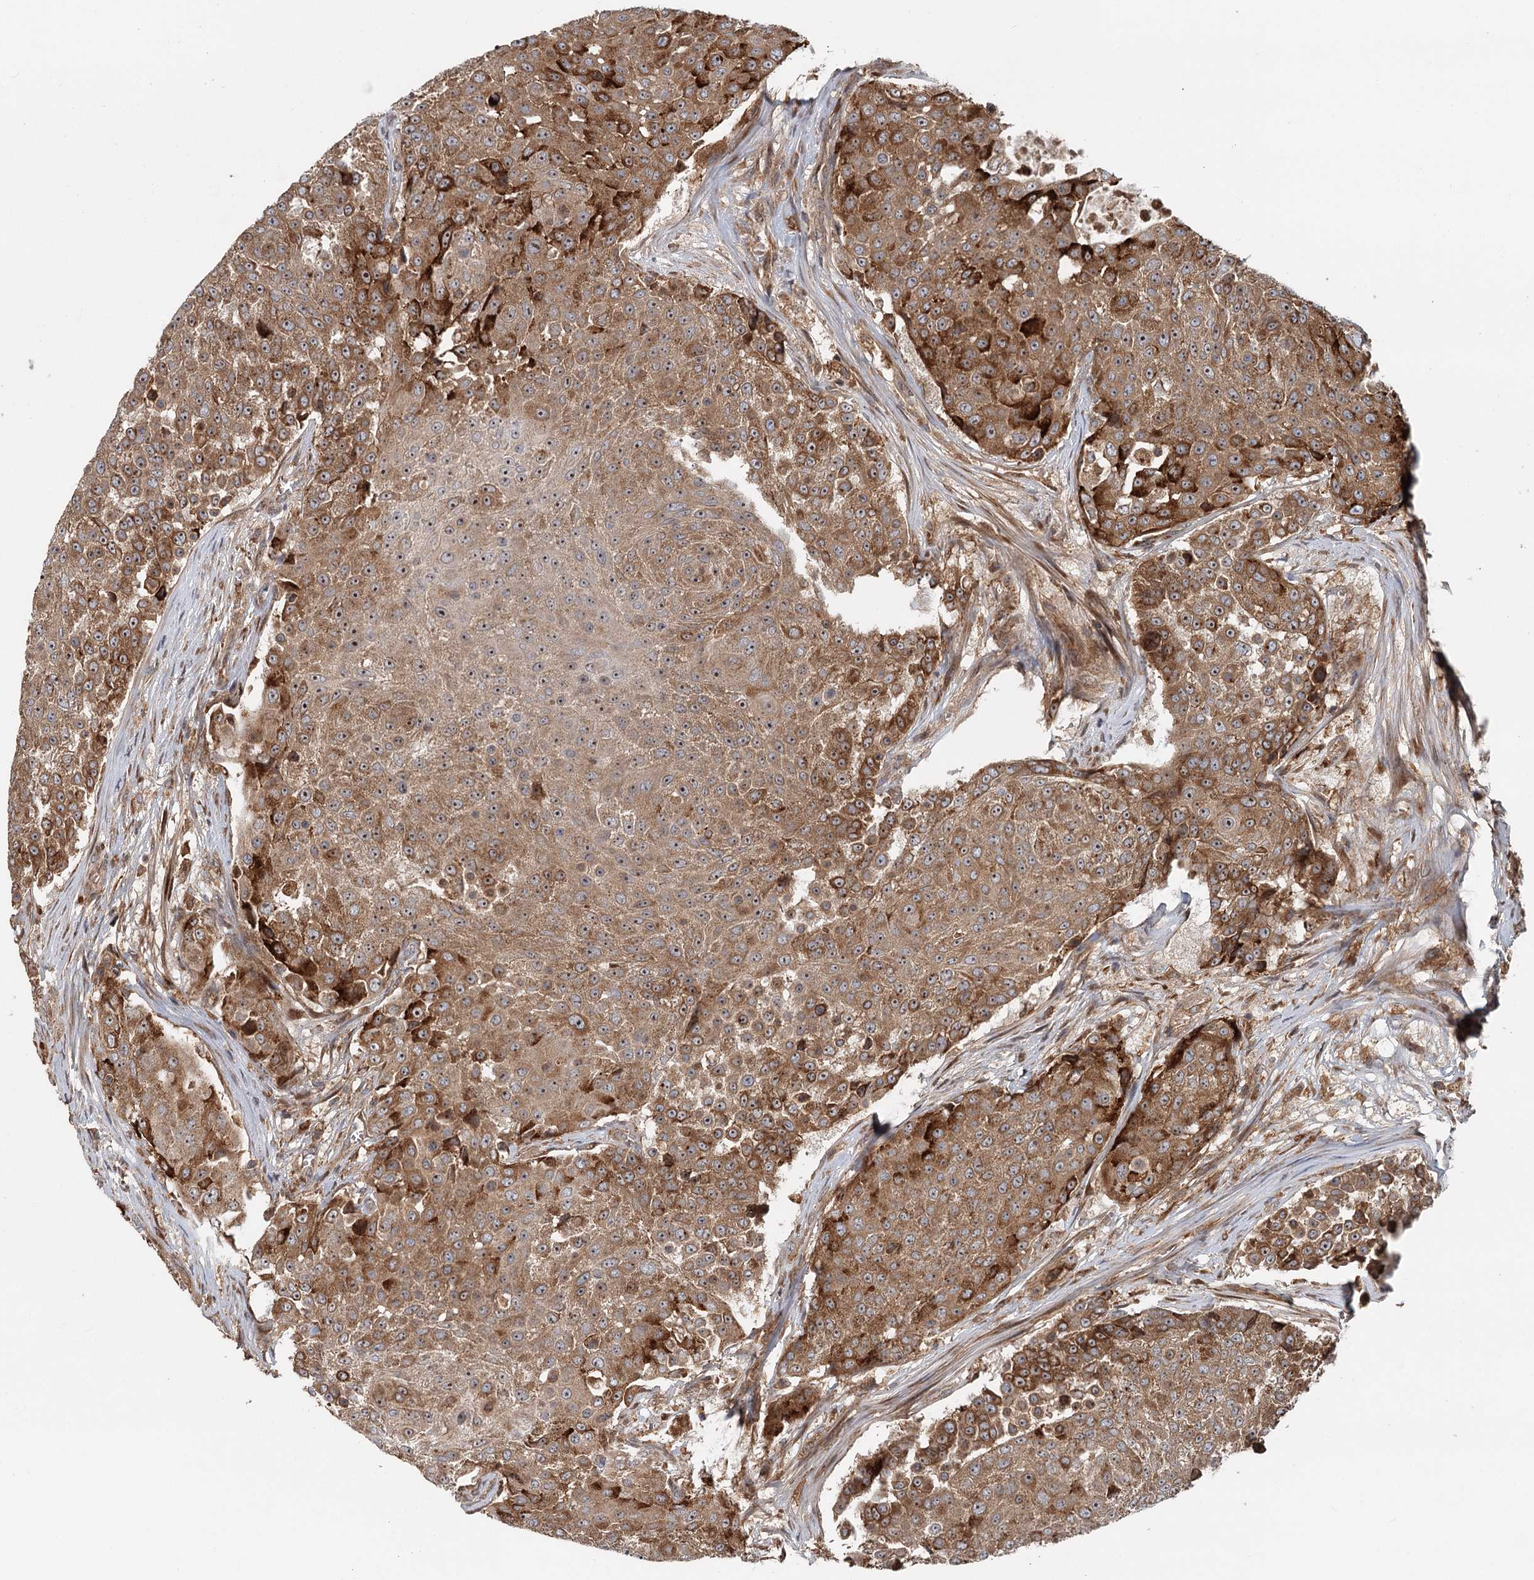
{"staining": {"intensity": "strong", "quantity": "25%-75%", "location": "cytoplasmic/membranous,nuclear"}, "tissue": "urothelial cancer", "cell_type": "Tumor cells", "image_type": "cancer", "snomed": [{"axis": "morphology", "description": "Urothelial carcinoma, High grade"}, {"axis": "topography", "description": "Urinary bladder"}], "caption": "Protein expression analysis of urothelial carcinoma (high-grade) displays strong cytoplasmic/membranous and nuclear positivity in about 25%-75% of tumor cells. (DAB IHC with brightfield microscopy, high magnification).", "gene": "RNF111", "patient": {"sex": "female", "age": 63}}